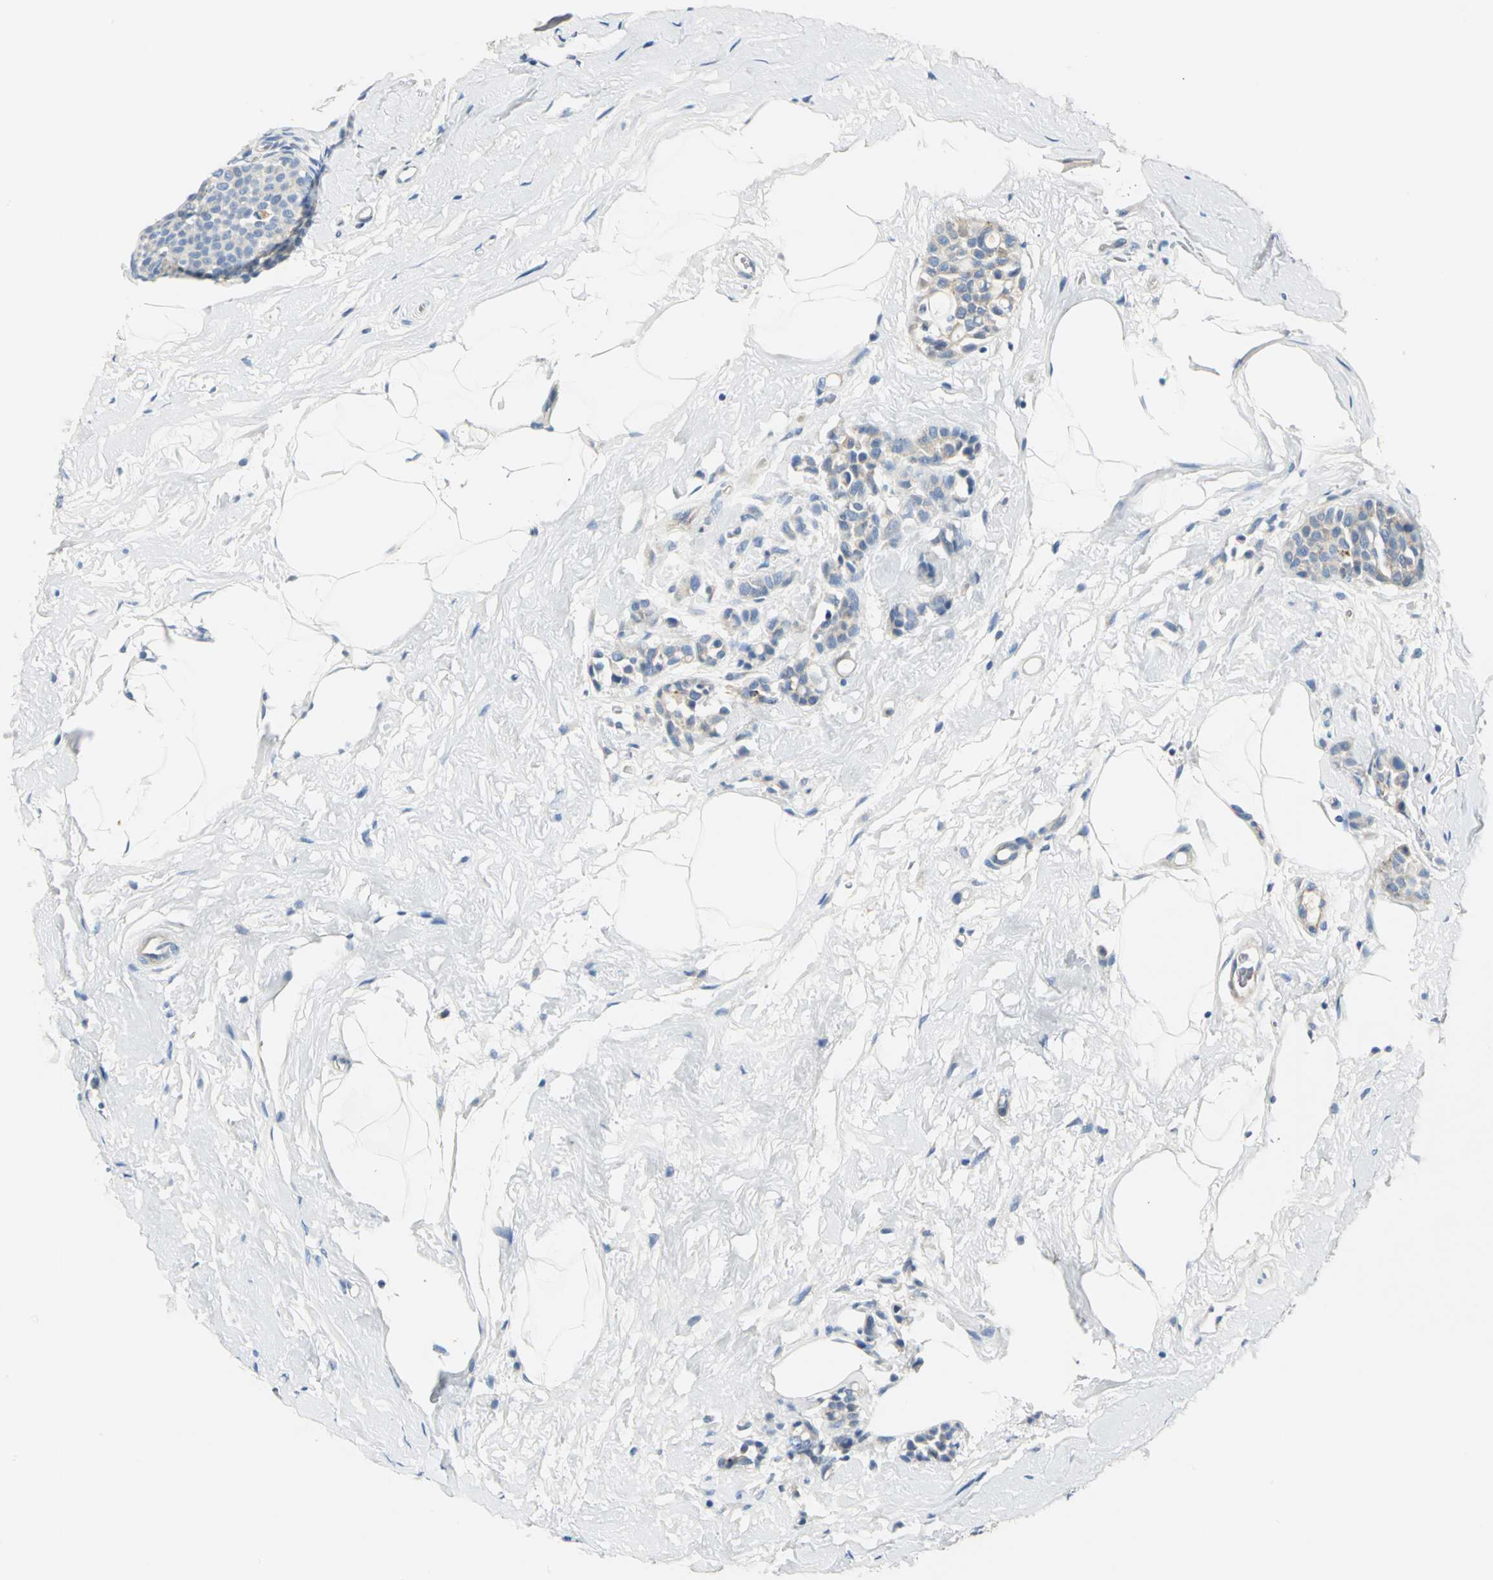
{"staining": {"intensity": "weak", "quantity": "25%-75%", "location": "cytoplasmic/membranous"}, "tissue": "breast cancer", "cell_type": "Tumor cells", "image_type": "cancer", "snomed": [{"axis": "morphology", "description": "Lobular carcinoma, in situ"}, {"axis": "morphology", "description": "Lobular carcinoma"}, {"axis": "topography", "description": "Breast"}], "caption": "Breast cancer was stained to show a protein in brown. There is low levels of weak cytoplasmic/membranous expression in about 25%-75% of tumor cells.", "gene": "RIPOR1", "patient": {"sex": "female", "age": 41}}